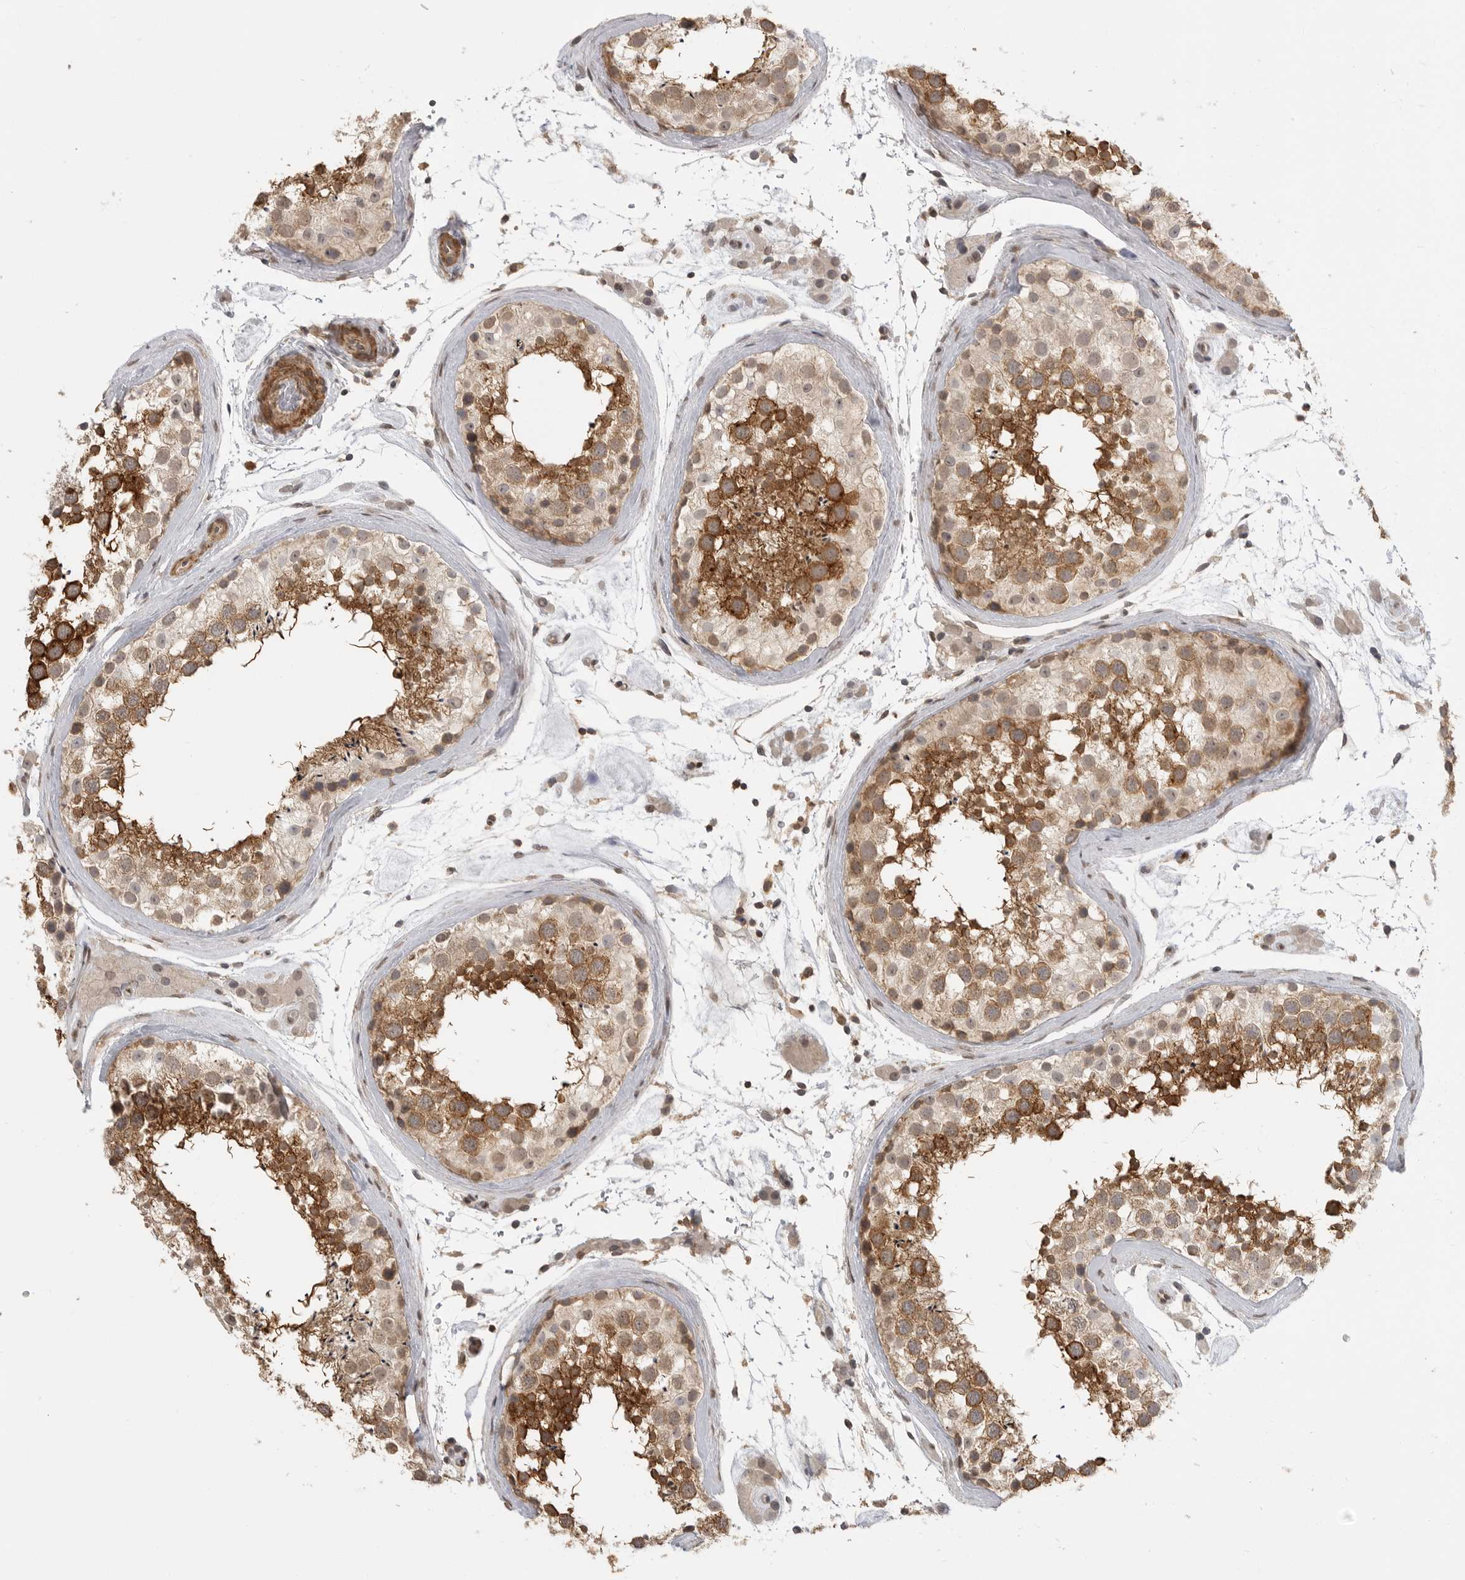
{"staining": {"intensity": "strong", "quantity": "25%-75%", "location": "cytoplasmic/membranous"}, "tissue": "testis", "cell_type": "Cells in seminiferous ducts", "image_type": "normal", "snomed": [{"axis": "morphology", "description": "Normal tissue, NOS"}, {"axis": "topography", "description": "Testis"}], "caption": "Immunohistochemical staining of normal testis exhibits strong cytoplasmic/membranous protein expression in about 25%-75% of cells in seminiferous ducts. (IHC, brightfield microscopy, high magnification).", "gene": "GPC2", "patient": {"sex": "male", "age": 46}}